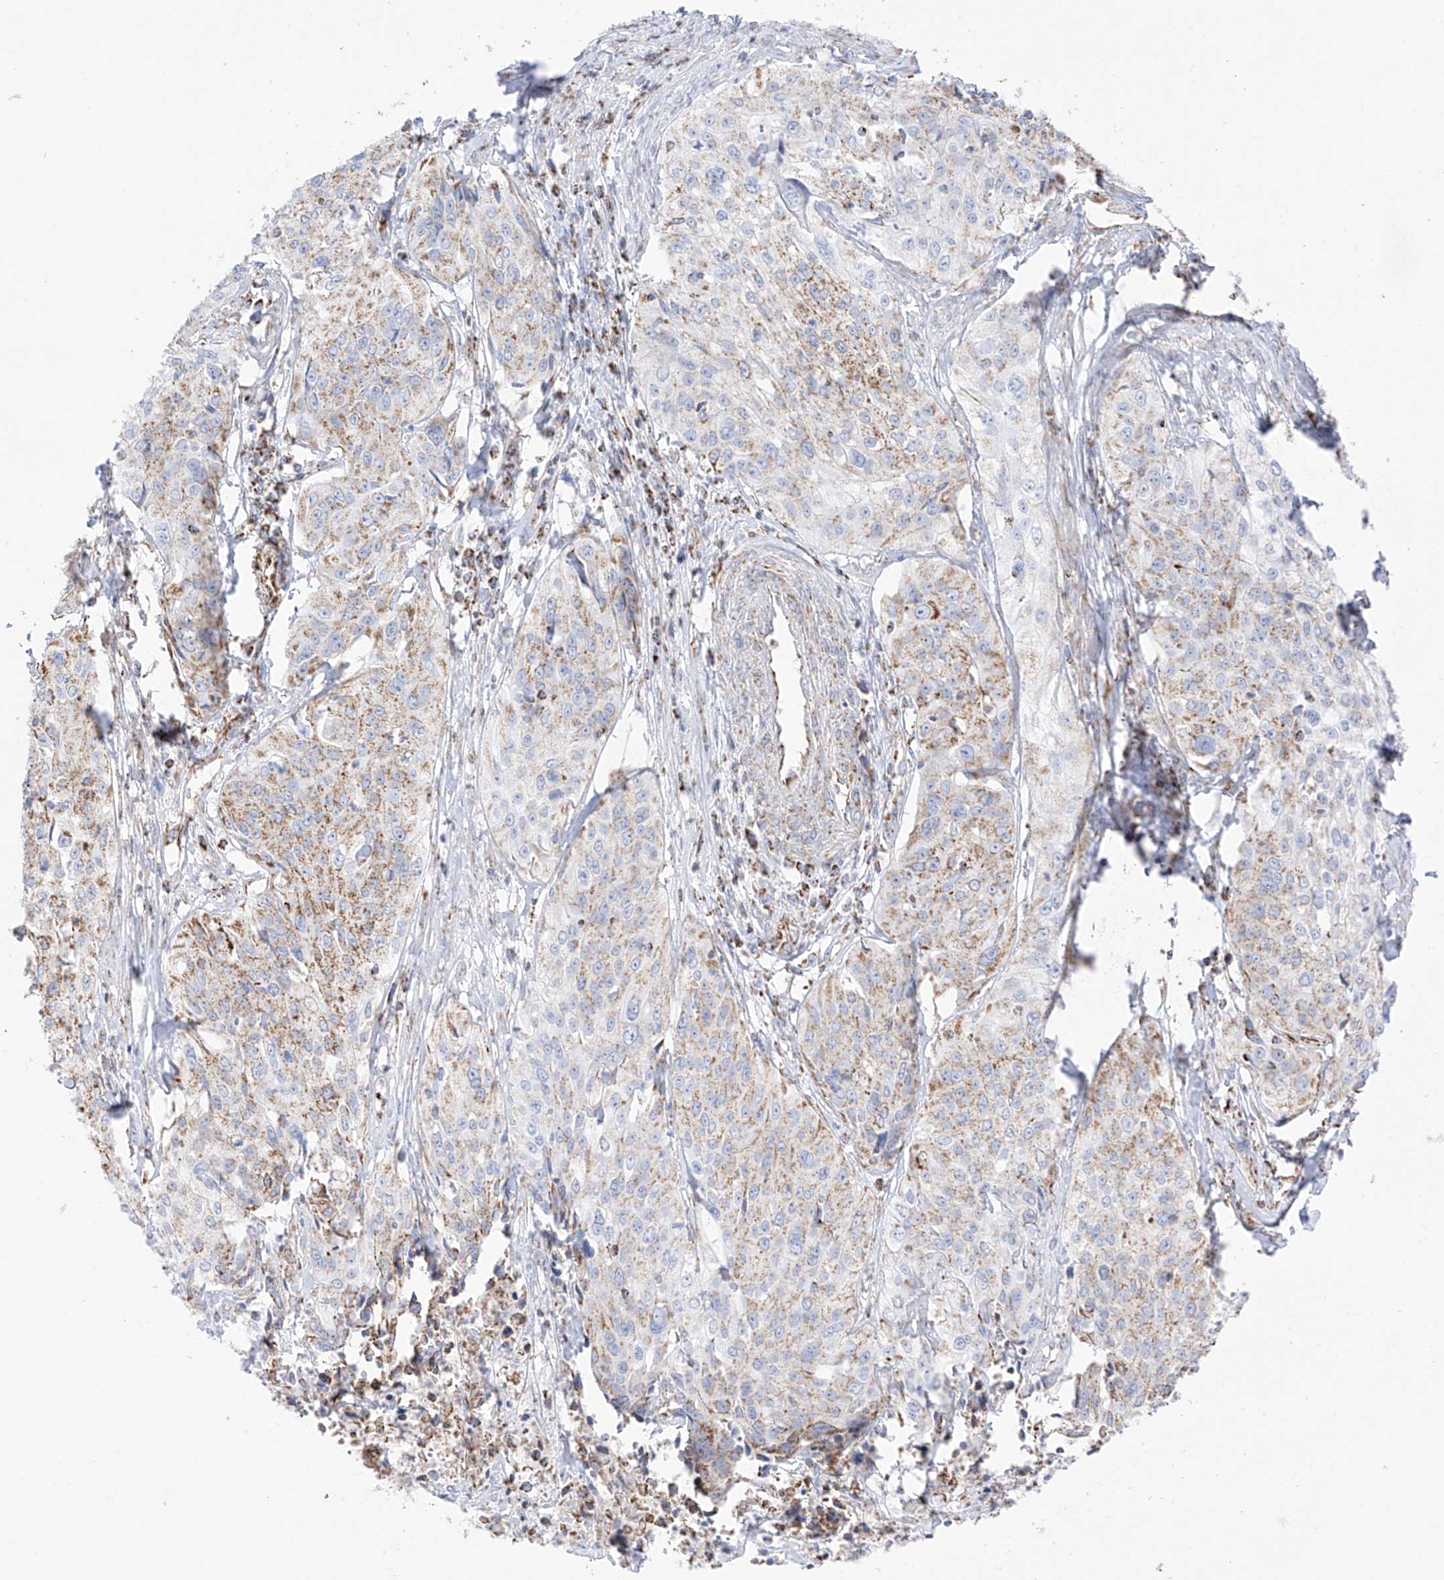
{"staining": {"intensity": "weak", "quantity": ">75%", "location": "cytoplasmic/membranous"}, "tissue": "cervical cancer", "cell_type": "Tumor cells", "image_type": "cancer", "snomed": [{"axis": "morphology", "description": "Squamous cell carcinoma, NOS"}, {"axis": "topography", "description": "Cervix"}], "caption": "This is a micrograph of immunohistochemistry staining of cervical squamous cell carcinoma, which shows weak expression in the cytoplasmic/membranous of tumor cells.", "gene": "XKR3", "patient": {"sex": "female", "age": 31}}